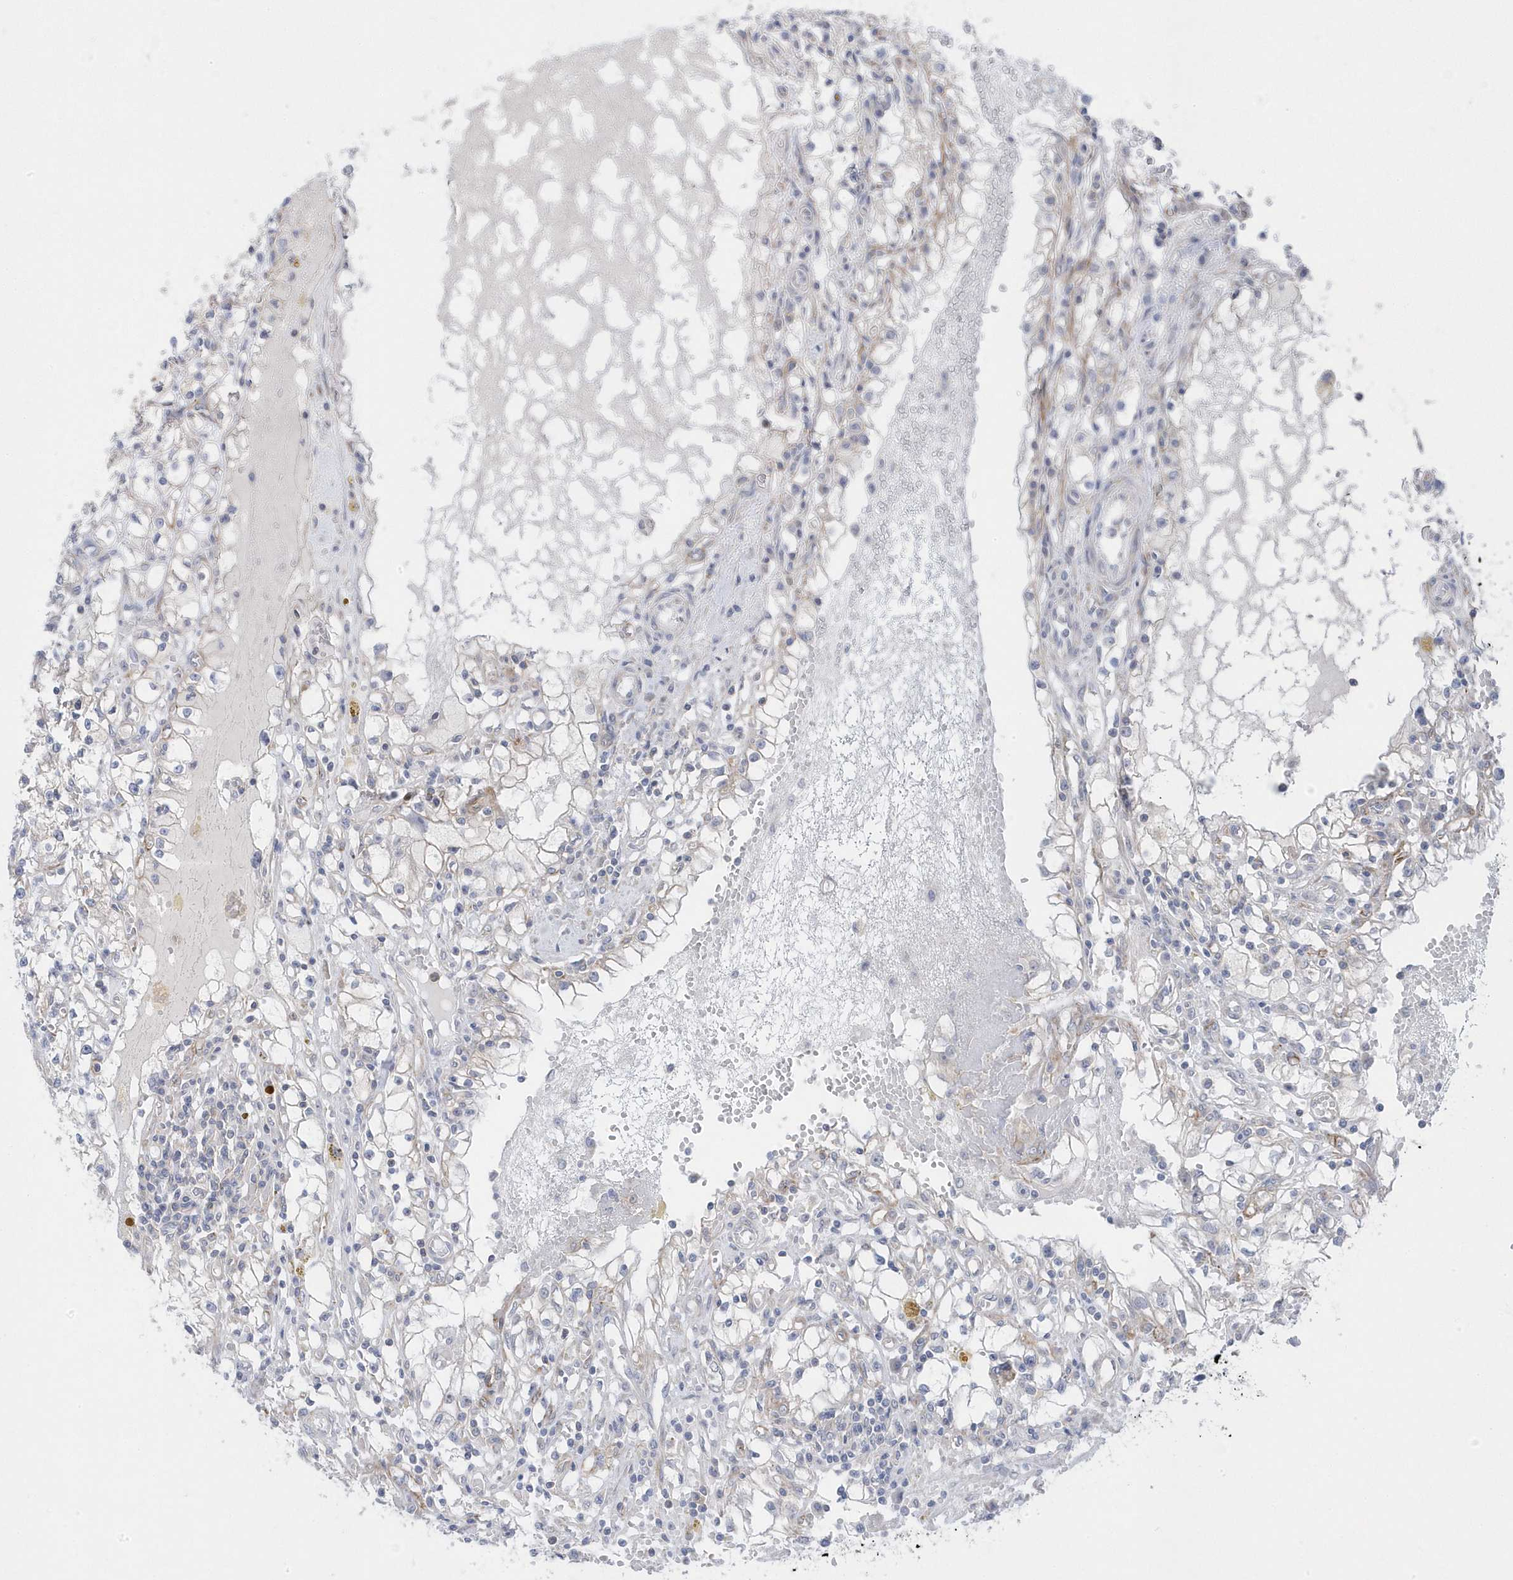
{"staining": {"intensity": "negative", "quantity": "none", "location": "none"}, "tissue": "renal cancer", "cell_type": "Tumor cells", "image_type": "cancer", "snomed": [{"axis": "morphology", "description": "Adenocarcinoma, NOS"}, {"axis": "topography", "description": "Kidney"}], "caption": "Tumor cells are negative for protein expression in human renal cancer. Brightfield microscopy of immunohistochemistry (IHC) stained with DAB (brown) and hematoxylin (blue), captured at high magnification.", "gene": "ANAPC1", "patient": {"sex": "male", "age": 56}}